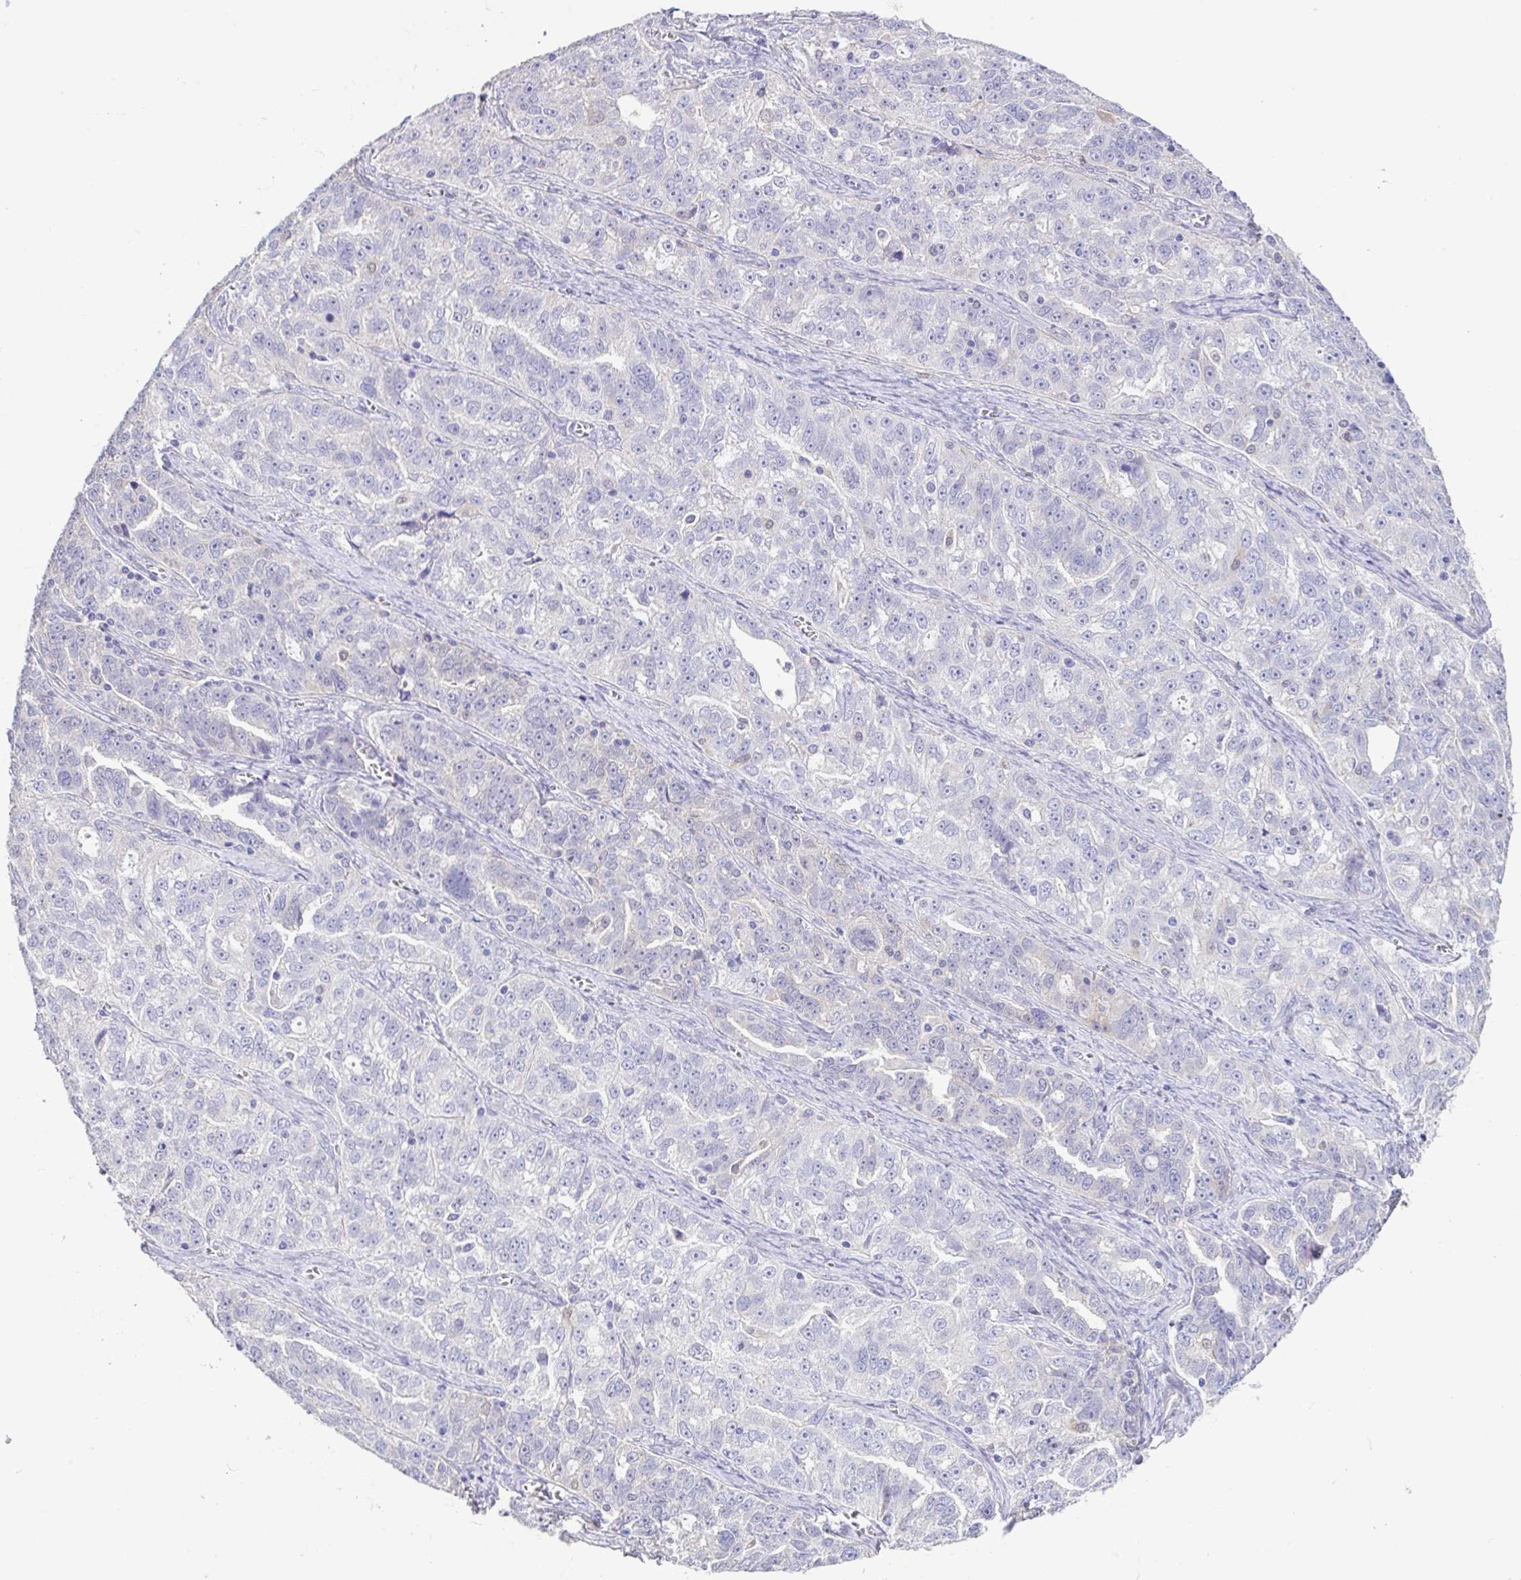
{"staining": {"intensity": "negative", "quantity": "none", "location": "none"}, "tissue": "ovarian cancer", "cell_type": "Tumor cells", "image_type": "cancer", "snomed": [{"axis": "morphology", "description": "Cystadenocarcinoma, serous, NOS"}, {"axis": "topography", "description": "Ovary"}], "caption": "Immunohistochemical staining of ovarian cancer demonstrates no significant staining in tumor cells.", "gene": "FABP3", "patient": {"sex": "female", "age": 51}}